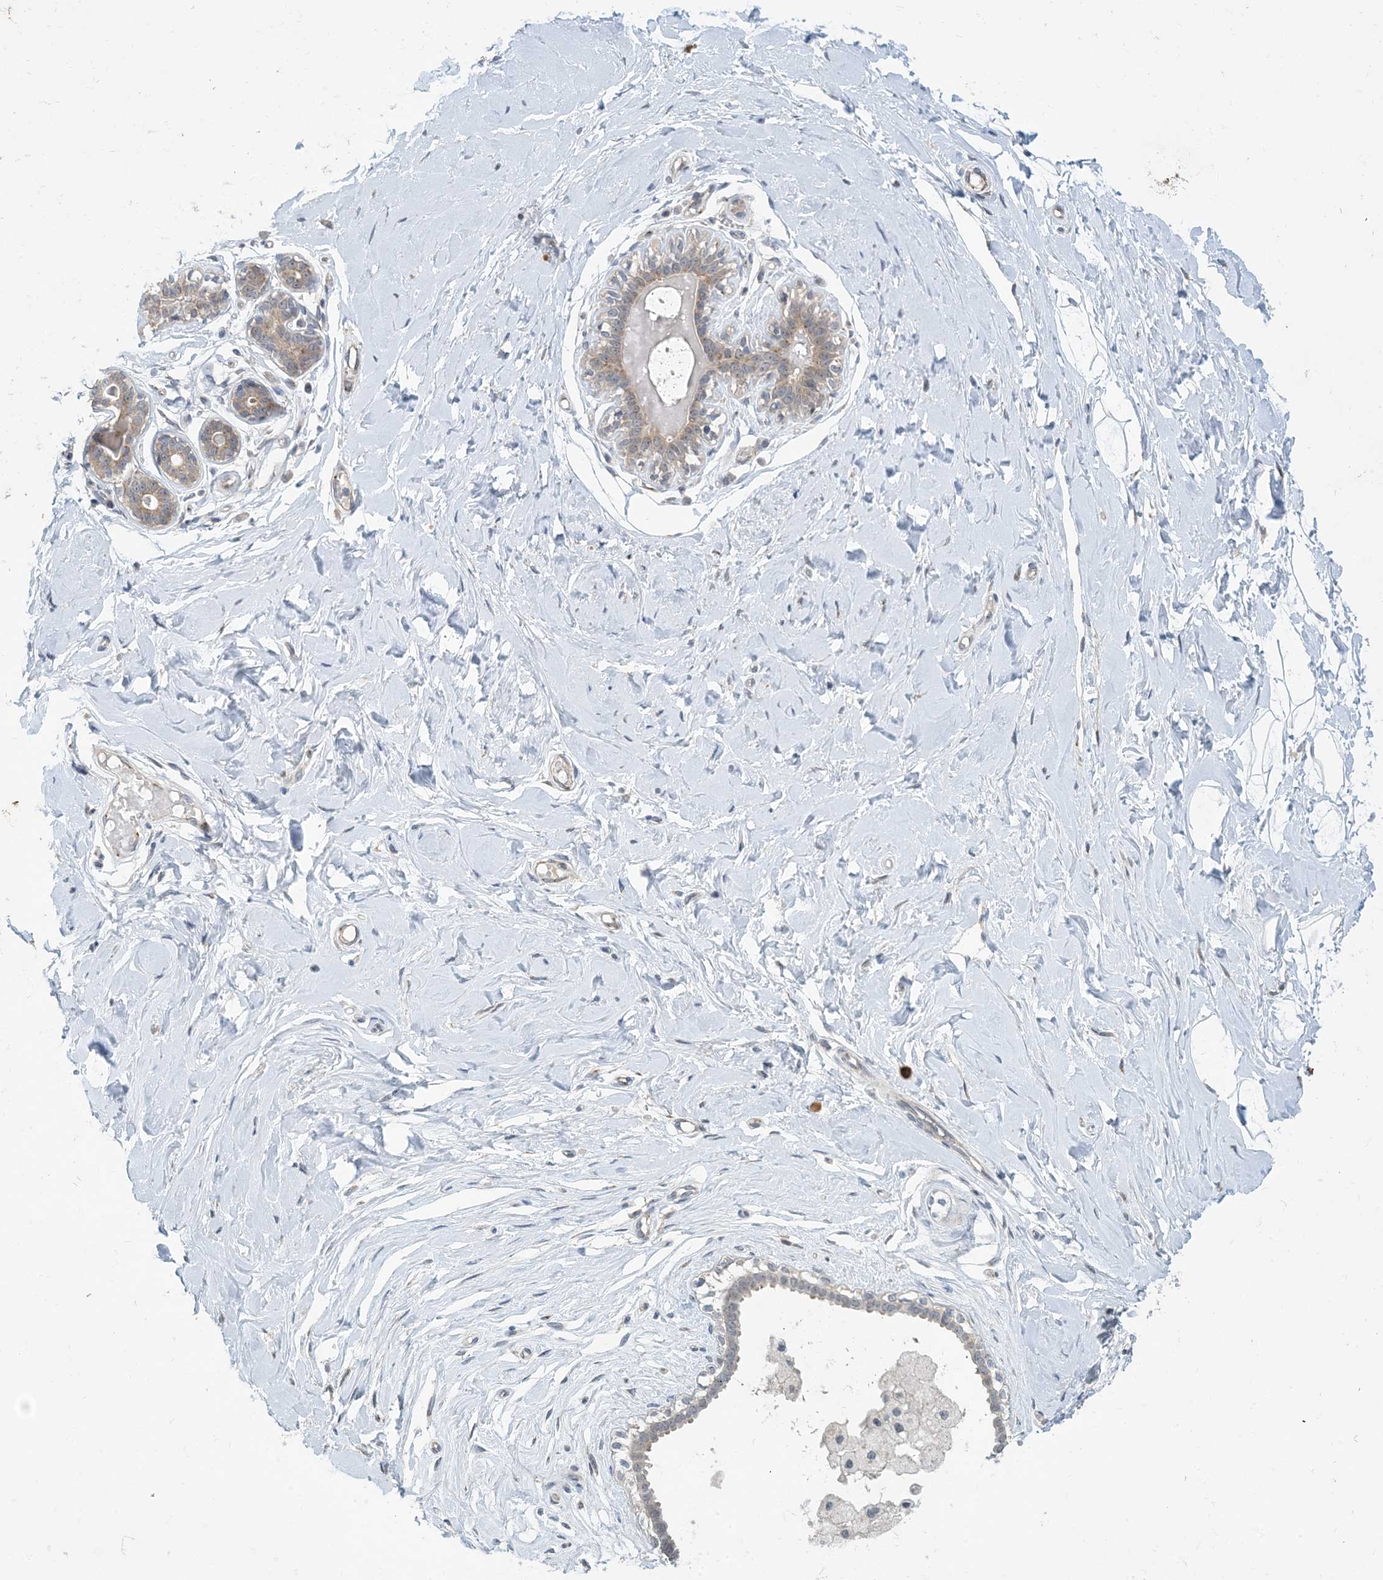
{"staining": {"intensity": "negative", "quantity": "none", "location": "none"}, "tissue": "breast", "cell_type": "Adipocytes", "image_type": "normal", "snomed": [{"axis": "morphology", "description": "Normal tissue, NOS"}, {"axis": "morphology", "description": "Adenoma, NOS"}, {"axis": "topography", "description": "Breast"}], "caption": "Immunohistochemical staining of unremarkable human breast demonstrates no significant positivity in adipocytes. The staining was performed using DAB (3,3'-diaminobenzidine) to visualize the protein expression in brown, while the nuclei were stained in blue with hematoxylin (Magnification: 20x).", "gene": "TINAG", "patient": {"sex": "female", "age": 23}}